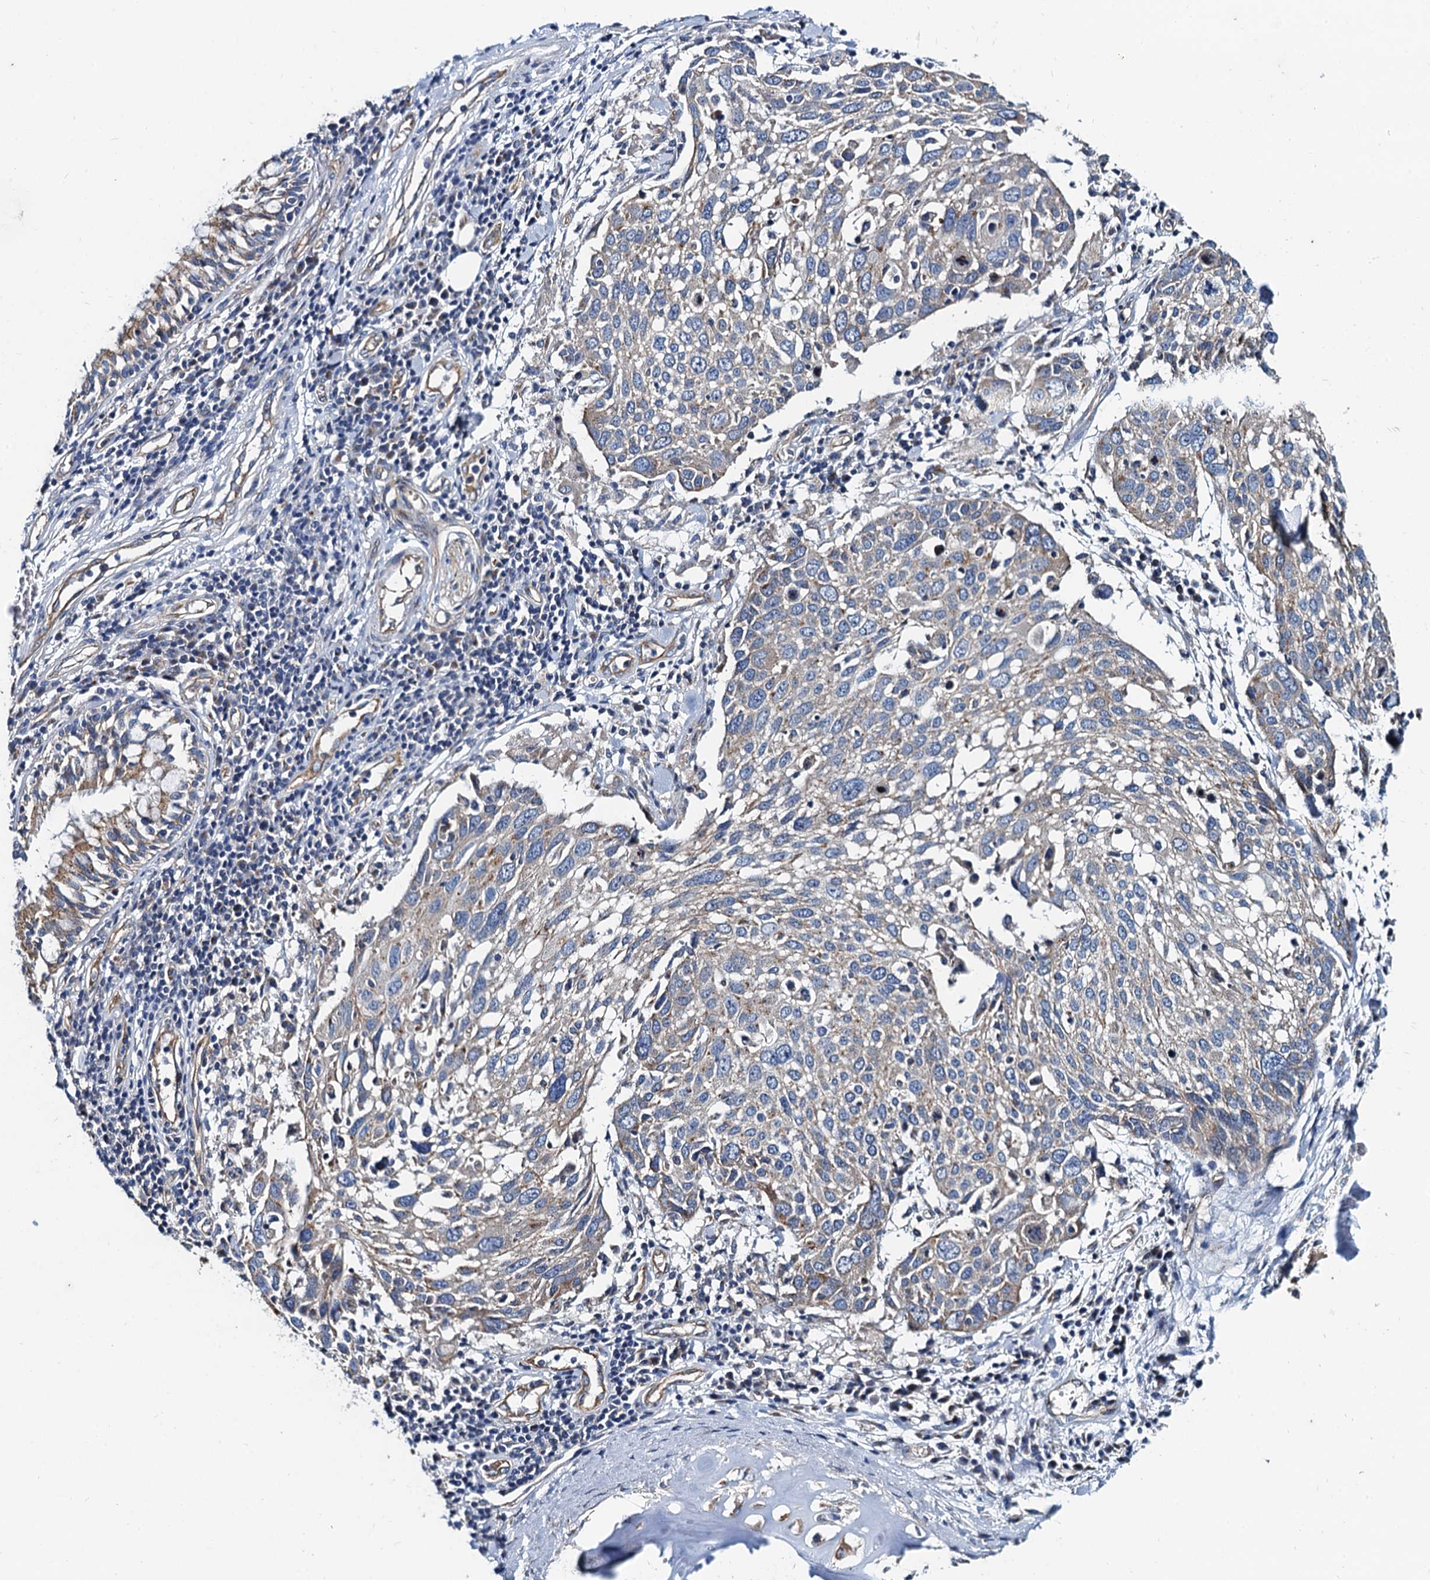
{"staining": {"intensity": "negative", "quantity": "none", "location": "none"}, "tissue": "lung cancer", "cell_type": "Tumor cells", "image_type": "cancer", "snomed": [{"axis": "morphology", "description": "Squamous cell carcinoma, NOS"}, {"axis": "topography", "description": "Lung"}], "caption": "Lung cancer stained for a protein using immunohistochemistry exhibits no staining tumor cells.", "gene": "NGRN", "patient": {"sex": "male", "age": 65}}